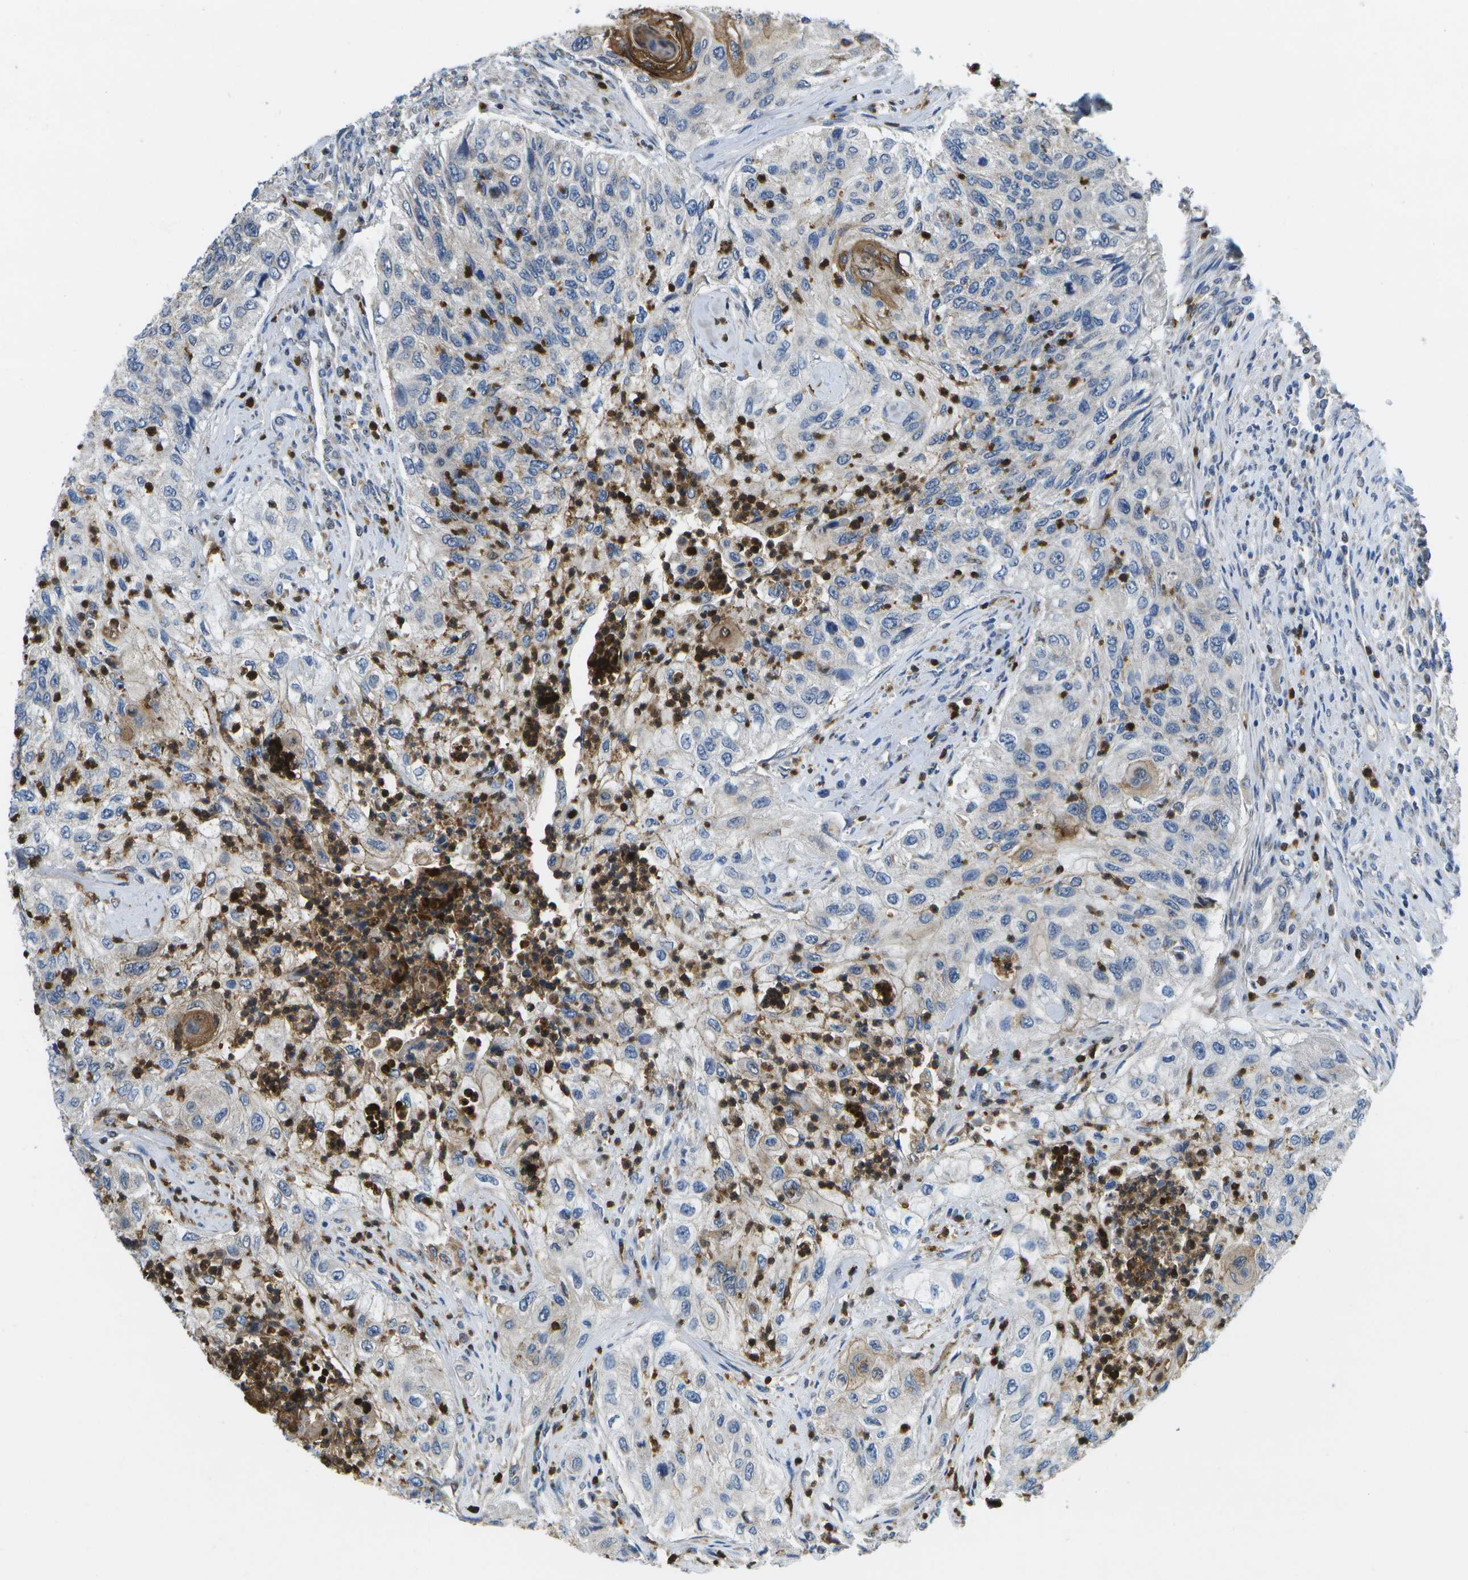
{"staining": {"intensity": "weak", "quantity": "<25%", "location": "cytoplasmic/membranous"}, "tissue": "urothelial cancer", "cell_type": "Tumor cells", "image_type": "cancer", "snomed": [{"axis": "morphology", "description": "Urothelial carcinoma, High grade"}, {"axis": "topography", "description": "Urinary bladder"}], "caption": "The immunohistochemistry (IHC) micrograph has no significant staining in tumor cells of high-grade urothelial carcinoma tissue.", "gene": "GALNT15", "patient": {"sex": "female", "age": 60}}